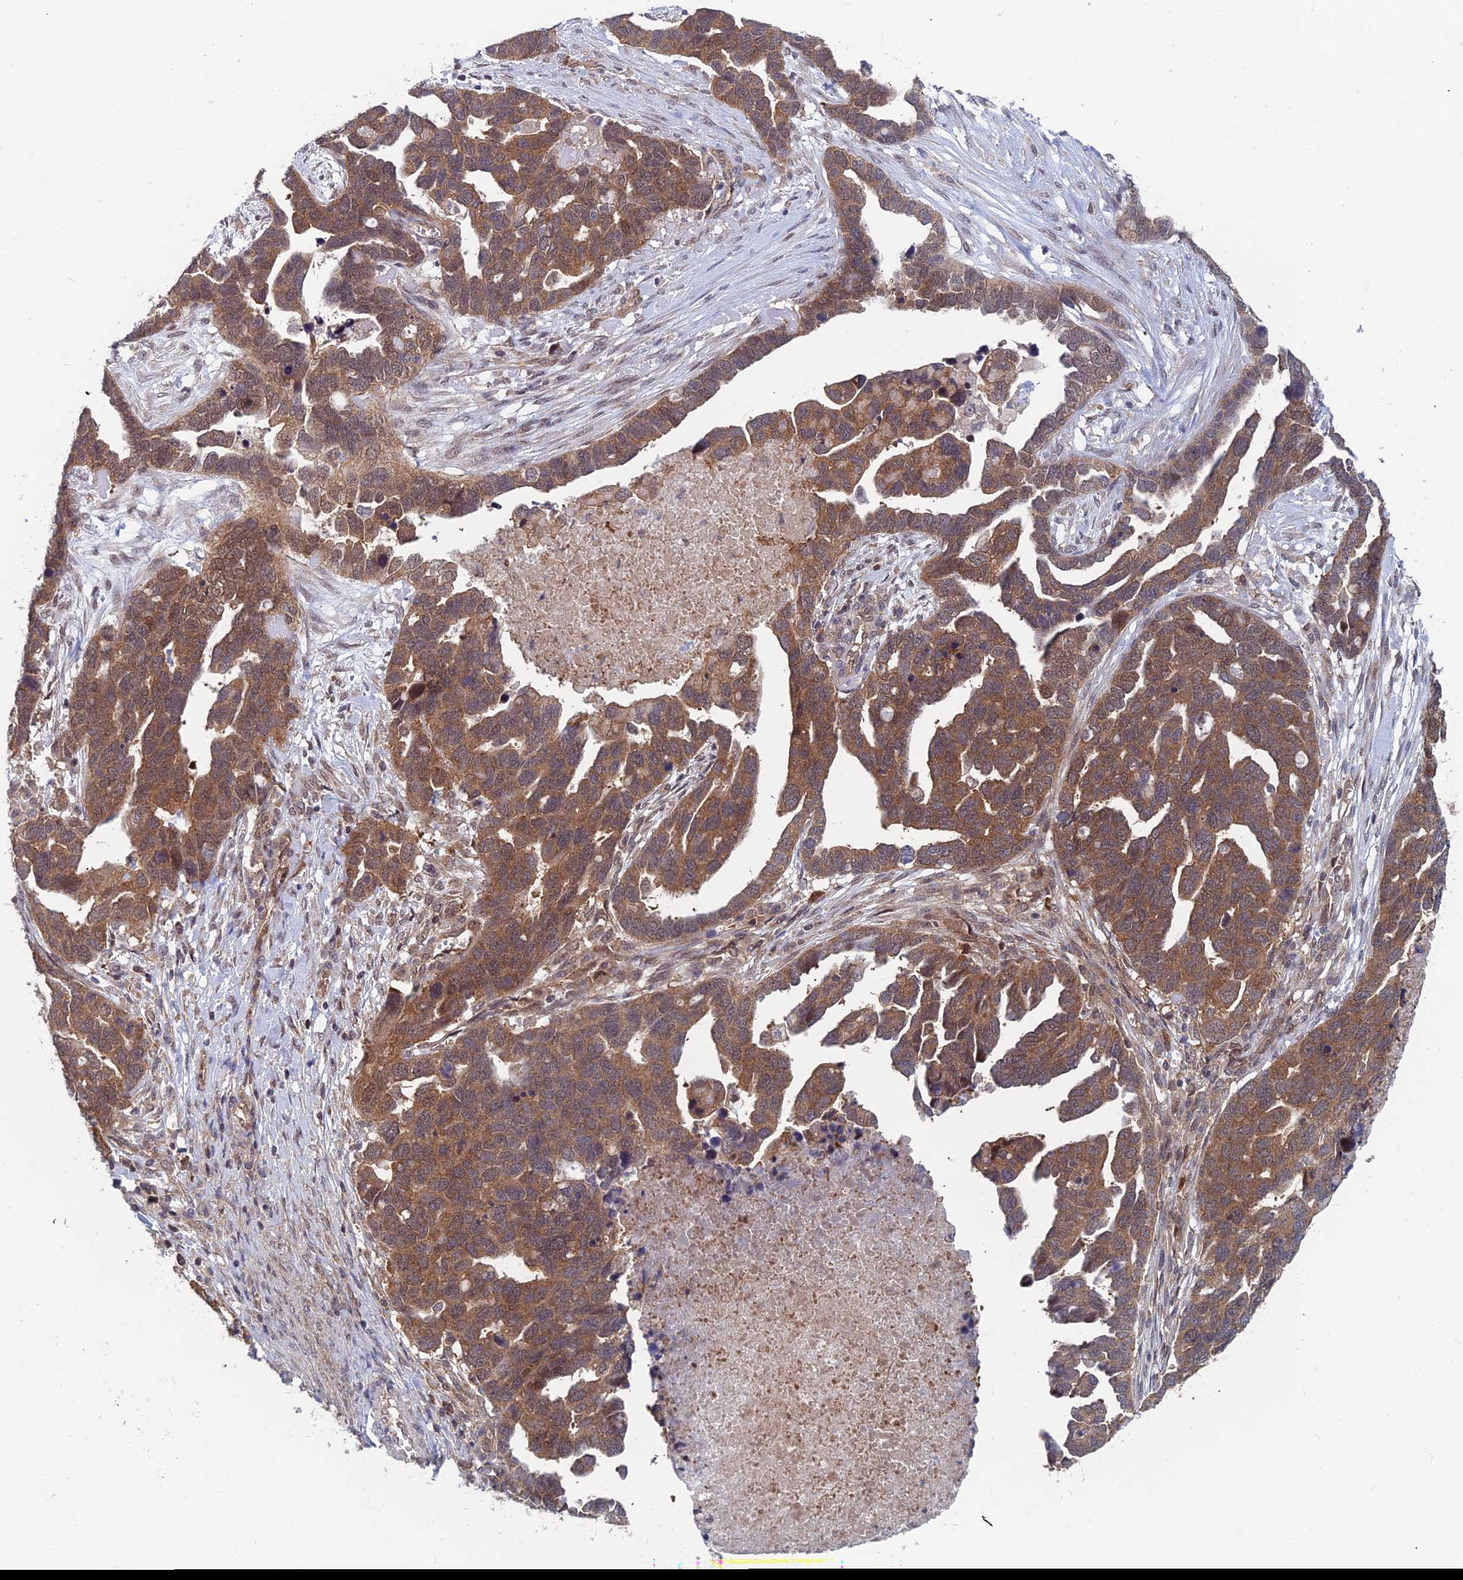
{"staining": {"intensity": "moderate", "quantity": ">75%", "location": "cytoplasmic/membranous,nuclear"}, "tissue": "ovarian cancer", "cell_type": "Tumor cells", "image_type": "cancer", "snomed": [{"axis": "morphology", "description": "Cystadenocarcinoma, serous, NOS"}, {"axis": "topography", "description": "Ovary"}], "caption": "DAB immunohistochemical staining of ovarian serous cystadenocarcinoma exhibits moderate cytoplasmic/membranous and nuclear protein staining in approximately >75% of tumor cells. The staining was performed using DAB (3,3'-diaminobenzidine) to visualize the protein expression in brown, while the nuclei were stained in blue with hematoxylin (Magnification: 20x).", "gene": "IGBP1", "patient": {"sex": "female", "age": 54}}